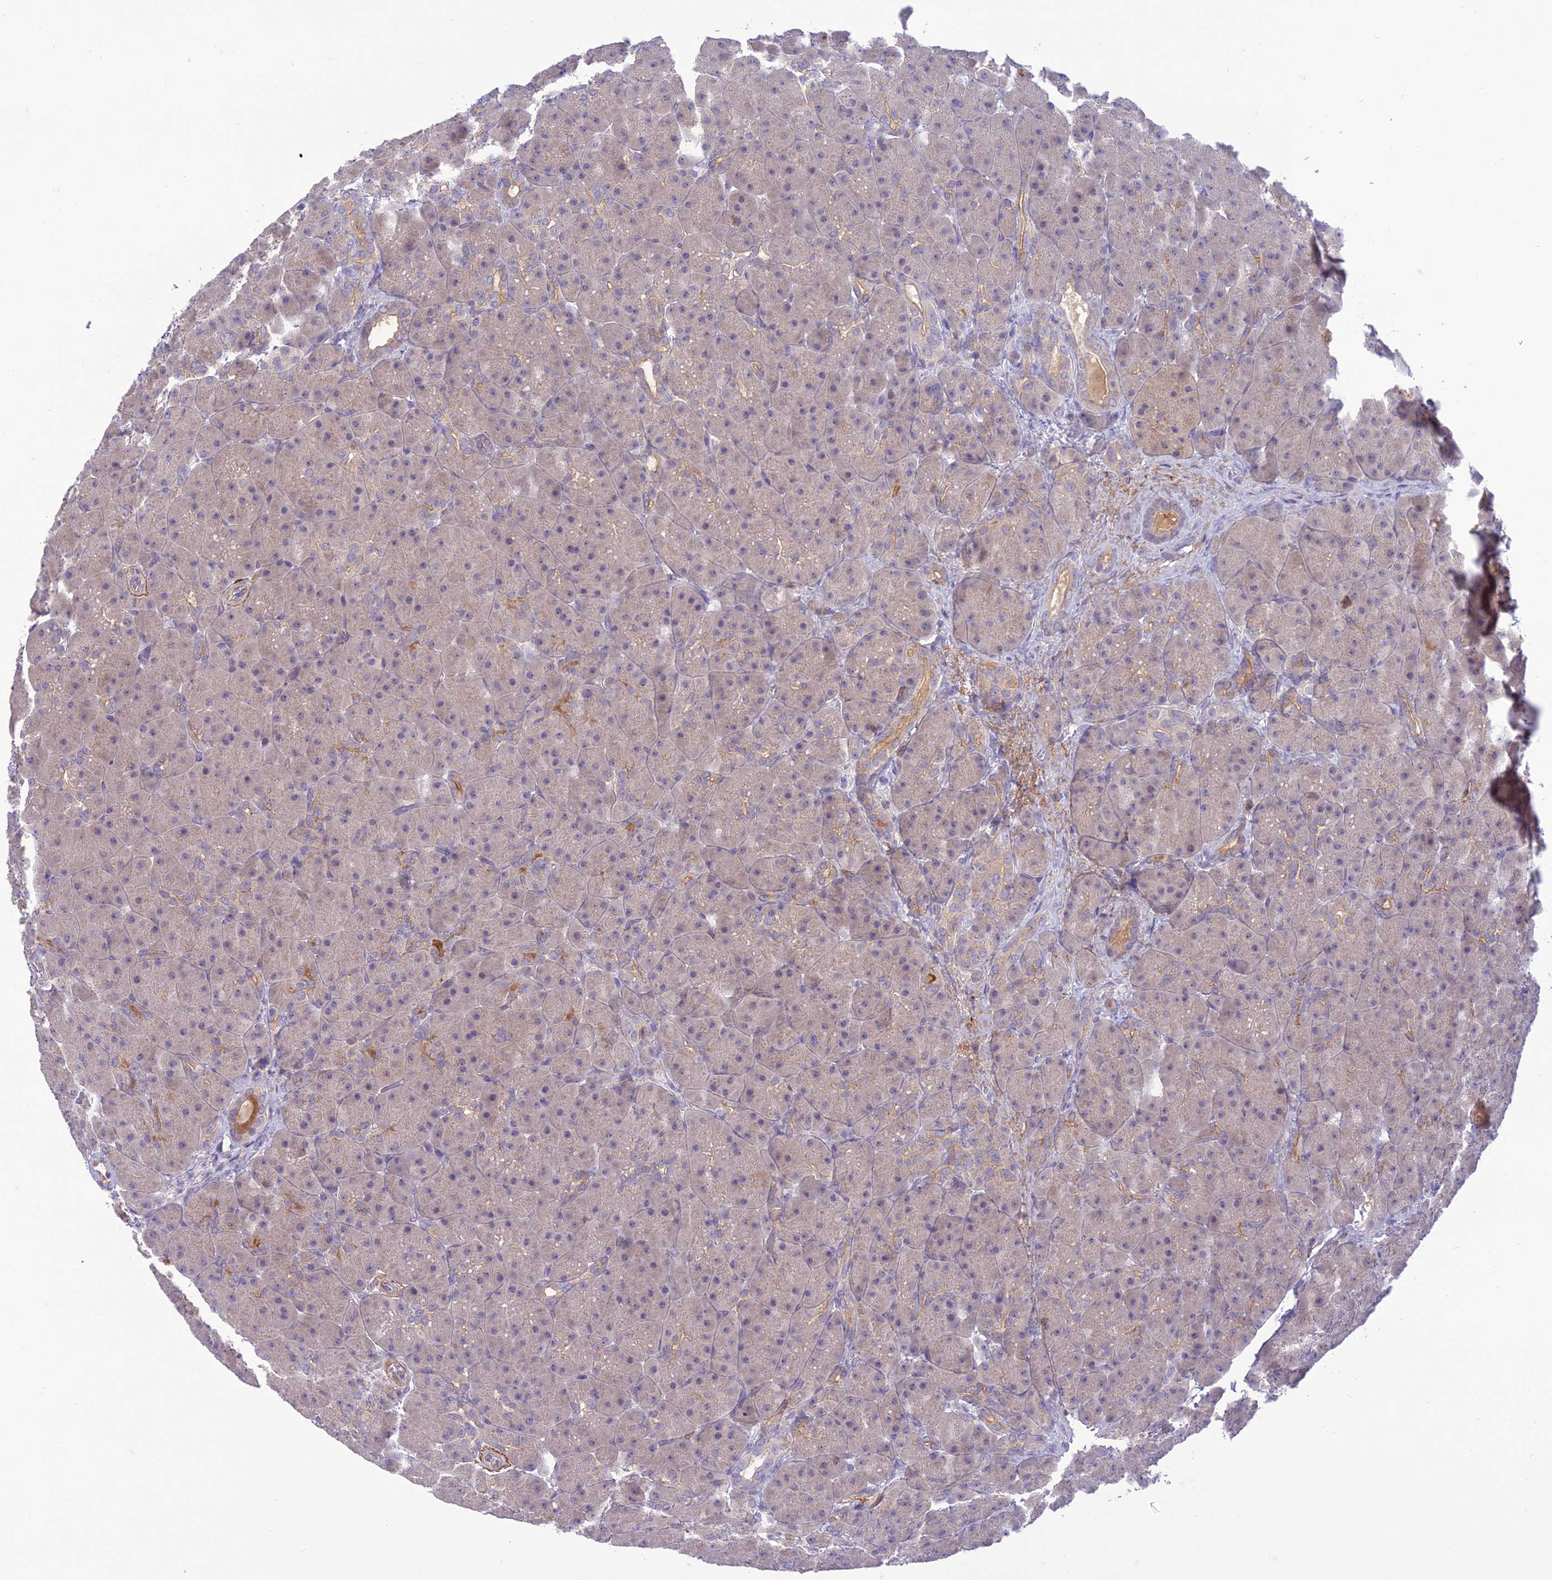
{"staining": {"intensity": "weak", "quantity": "<25%", "location": "cytoplasmic/membranous"}, "tissue": "pancreas", "cell_type": "Exocrine glandular cells", "image_type": "normal", "snomed": [{"axis": "morphology", "description": "Normal tissue, NOS"}, {"axis": "topography", "description": "Pancreas"}], "caption": "Pancreas stained for a protein using IHC exhibits no positivity exocrine glandular cells.", "gene": "ITGAE", "patient": {"sex": "male", "age": 66}}